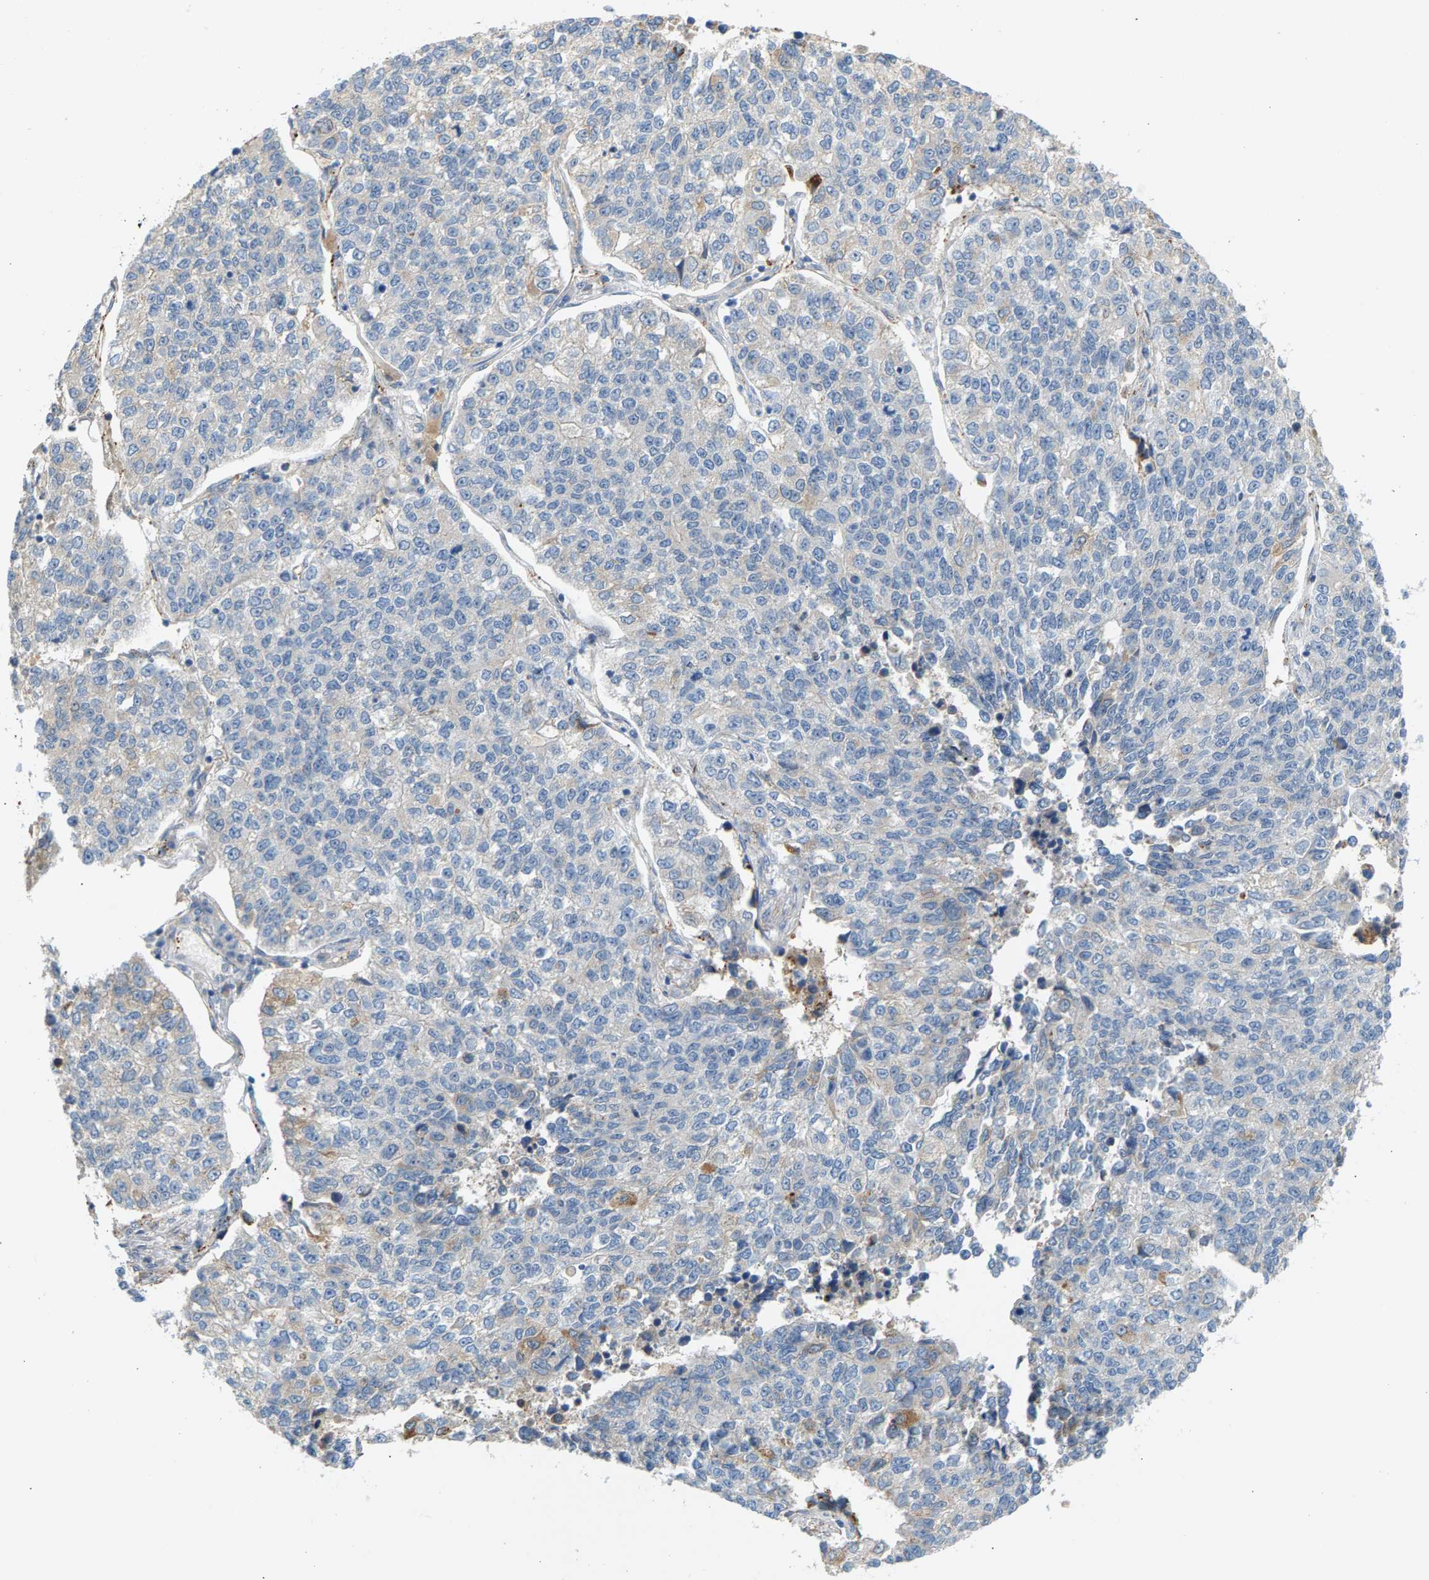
{"staining": {"intensity": "negative", "quantity": "none", "location": "none"}, "tissue": "lung cancer", "cell_type": "Tumor cells", "image_type": "cancer", "snomed": [{"axis": "morphology", "description": "Adenocarcinoma, NOS"}, {"axis": "topography", "description": "Lung"}], "caption": "Protein analysis of adenocarcinoma (lung) exhibits no significant staining in tumor cells.", "gene": "KRTAP27-1", "patient": {"sex": "male", "age": 49}}